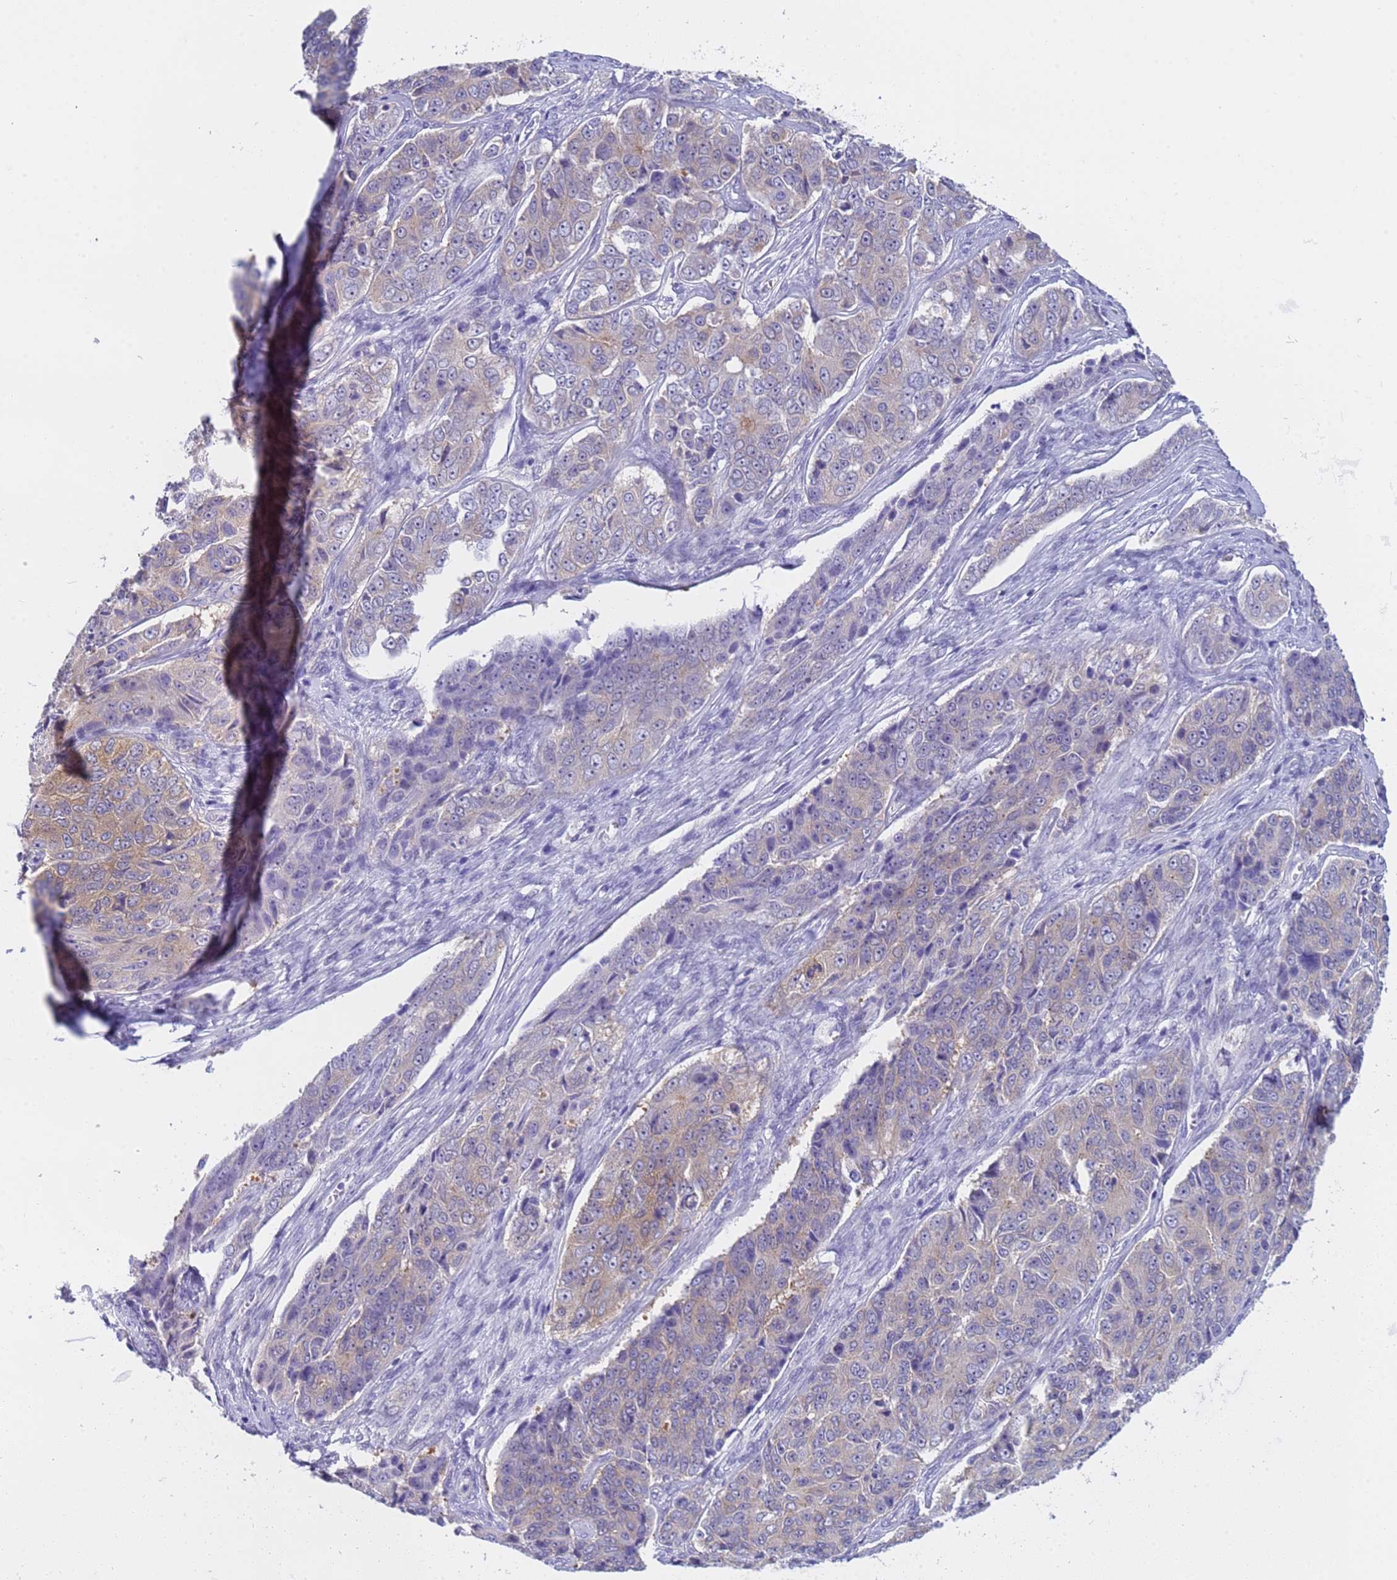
{"staining": {"intensity": "weak", "quantity": "25%-75%", "location": "cytoplasmic/membranous"}, "tissue": "ovarian cancer", "cell_type": "Tumor cells", "image_type": "cancer", "snomed": [{"axis": "morphology", "description": "Carcinoma, endometroid"}, {"axis": "topography", "description": "Ovary"}], "caption": "Immunohistochemistry (IHC) of human ovarian endometroid carcinoma reveals low levels of weak cytoplasmic/membranous staining in about 25%-75% of tumor cells.", "gene": "CAPN7", "patient": {"sex": "female", "age": 51}}